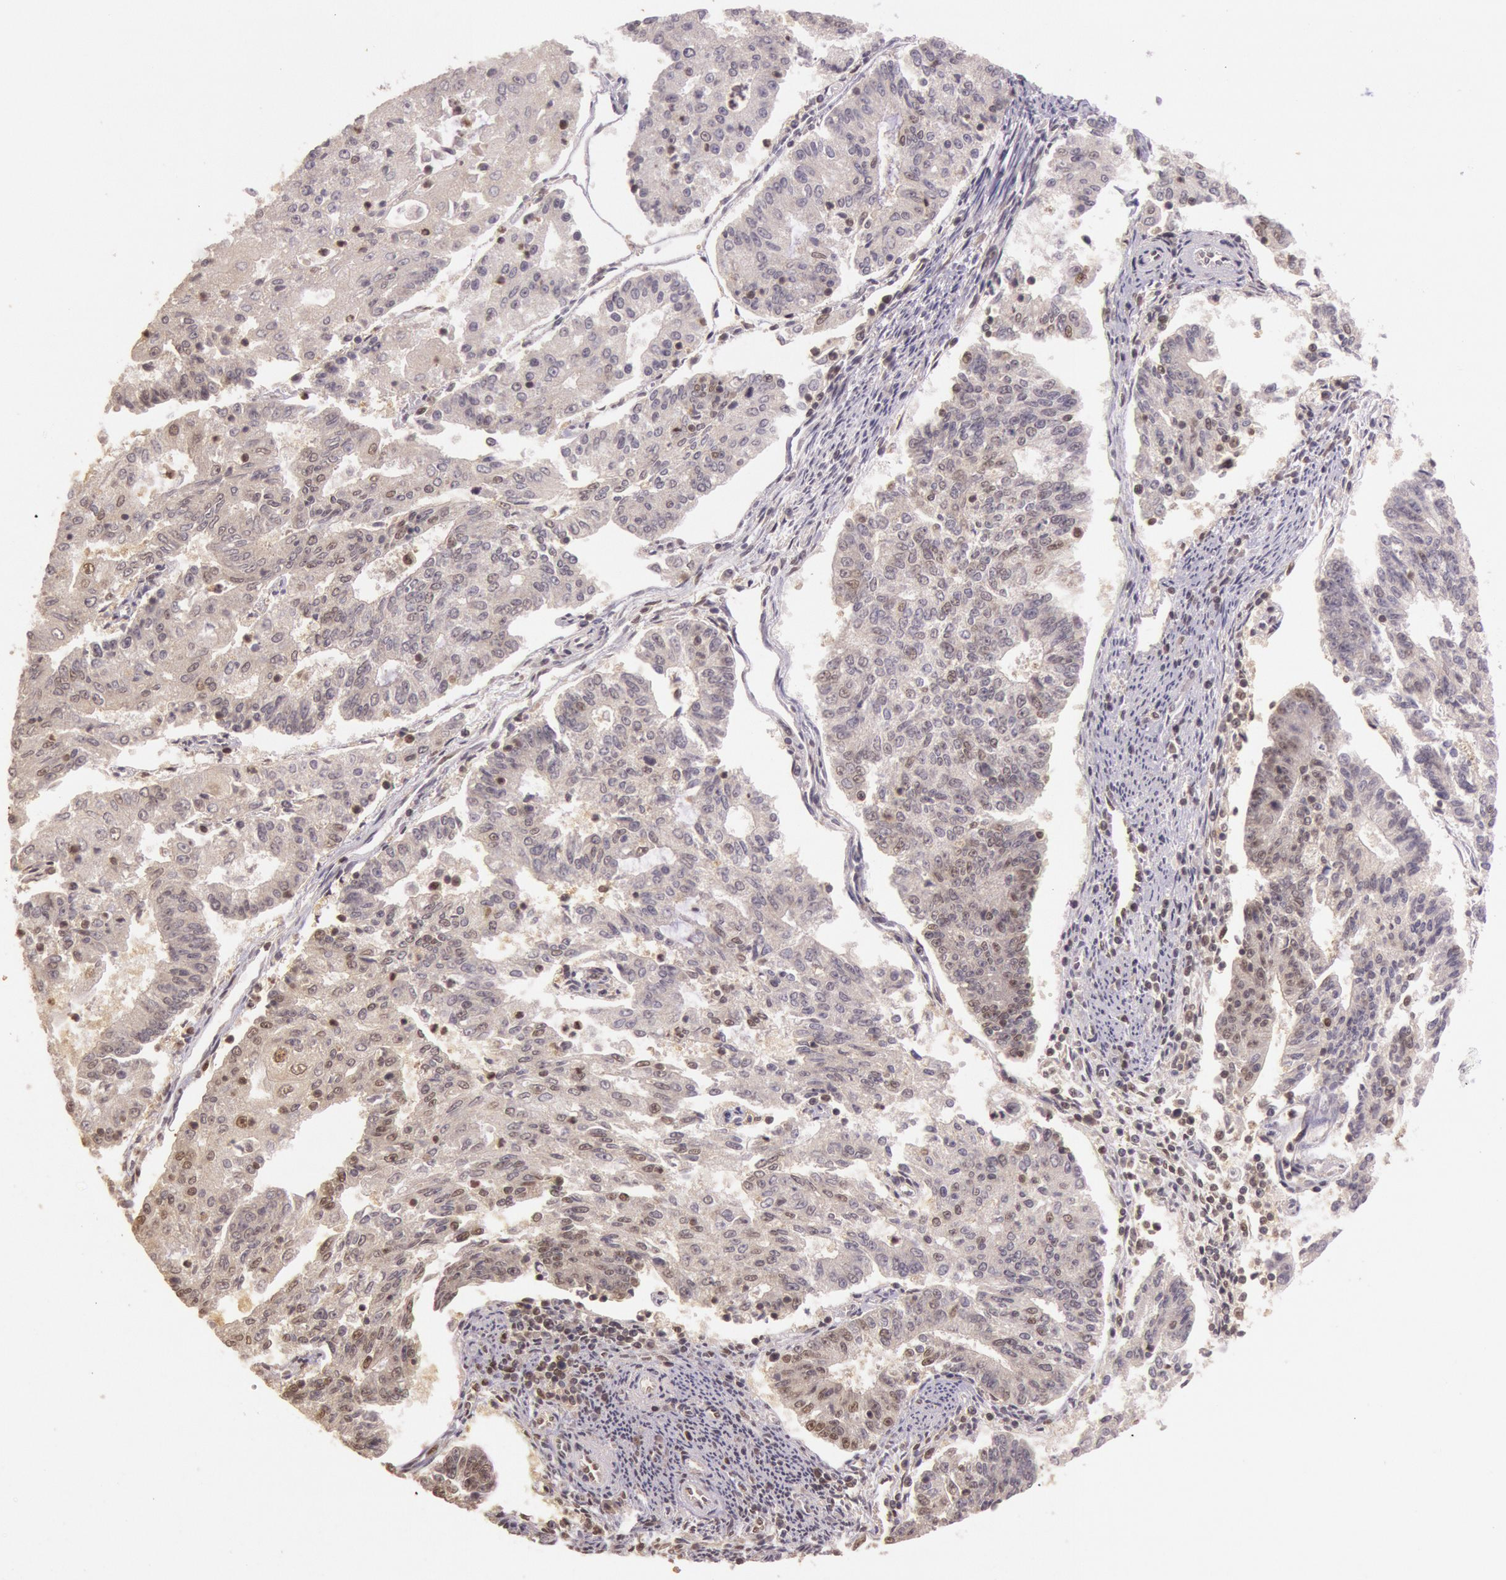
{"staining": {"intensity": "weak", "quantity": ">75%", "location": "cytoplasmic/membranous"}, "tissue": "endometrial cancer", "cell_type": "Tumor cells", "image_type": "cancer", "snomed": [{"axis": "morphology", "description": "Adenocarcinoma, NOS"}, {"axis": "topography", "description": "Endometrium"}], "caption": "Protein analysis of endometrial cancer (adenocarcinoma) tissue reveals weak cytoplasmic/membranous positivity in about >75% of tumor cells. (DAB (3,3'-diaminobenzidine) IHC, brown staining for protein, blue staining for nuclei).", "gene": "RTL10", "patient": {"sex": "female", "age": 56}}